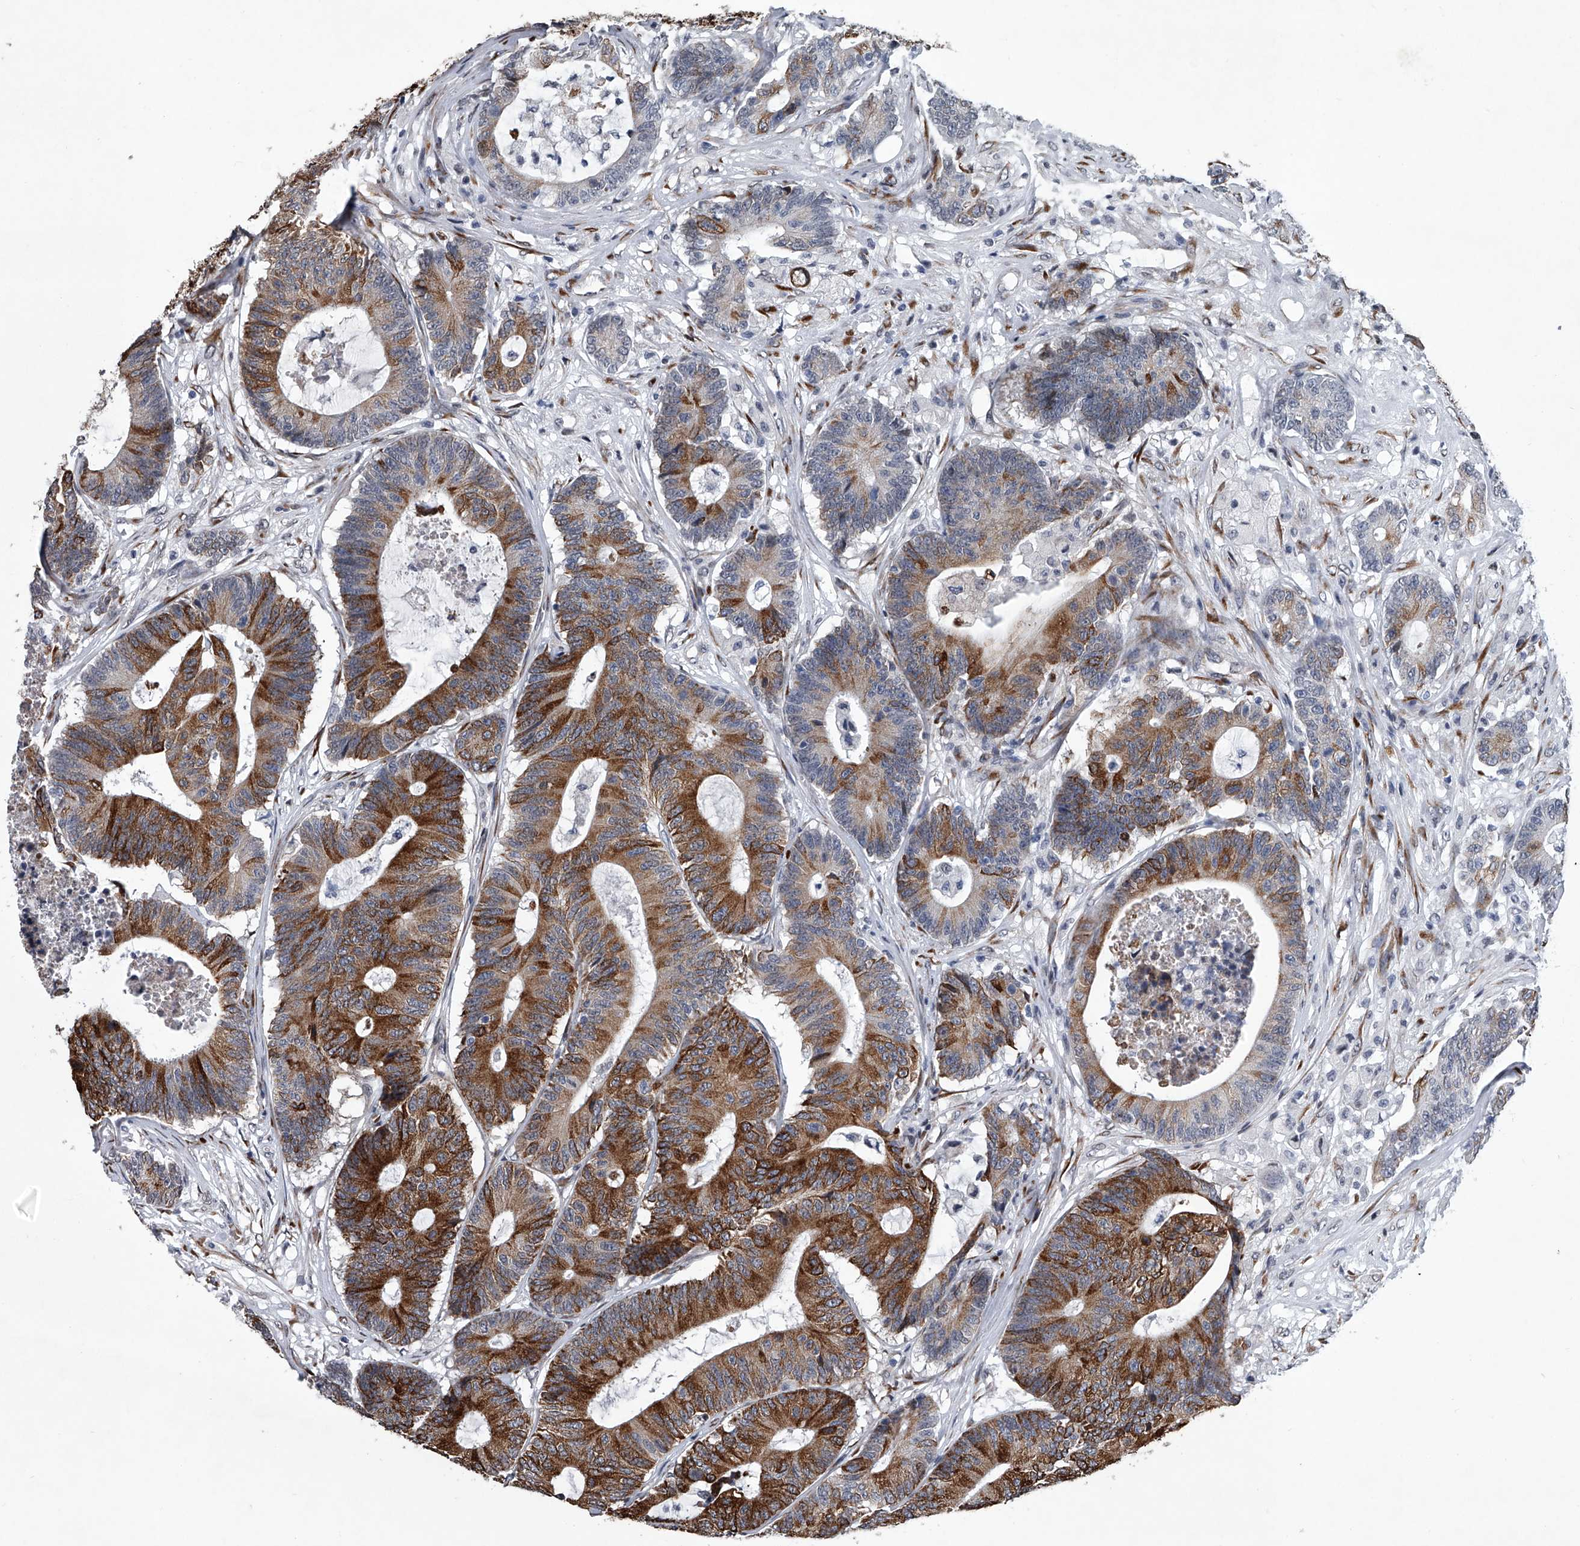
{"staining": {"intensity": "strong", "quantity": "25%-75%", "location": "cytoplasmic/membranous"}, "tissue": "colorectal cancer", "cell_type": "Tumor cells", "image_type": "cancer", "snomed": [{"axis": "morphology", "description": "Adenocarcinoma, NOS"}, {"axis": "topography", "description": "Colon"}], "caption": "The micrograph exhibits staining of adenocarcinoma (colorectal), revealing strong cytoplasmic/membranous protein staining (brown color) within tumor cells.", "gene": "PPP2R5D", "patient": {"sex": "female", "age": 84}}